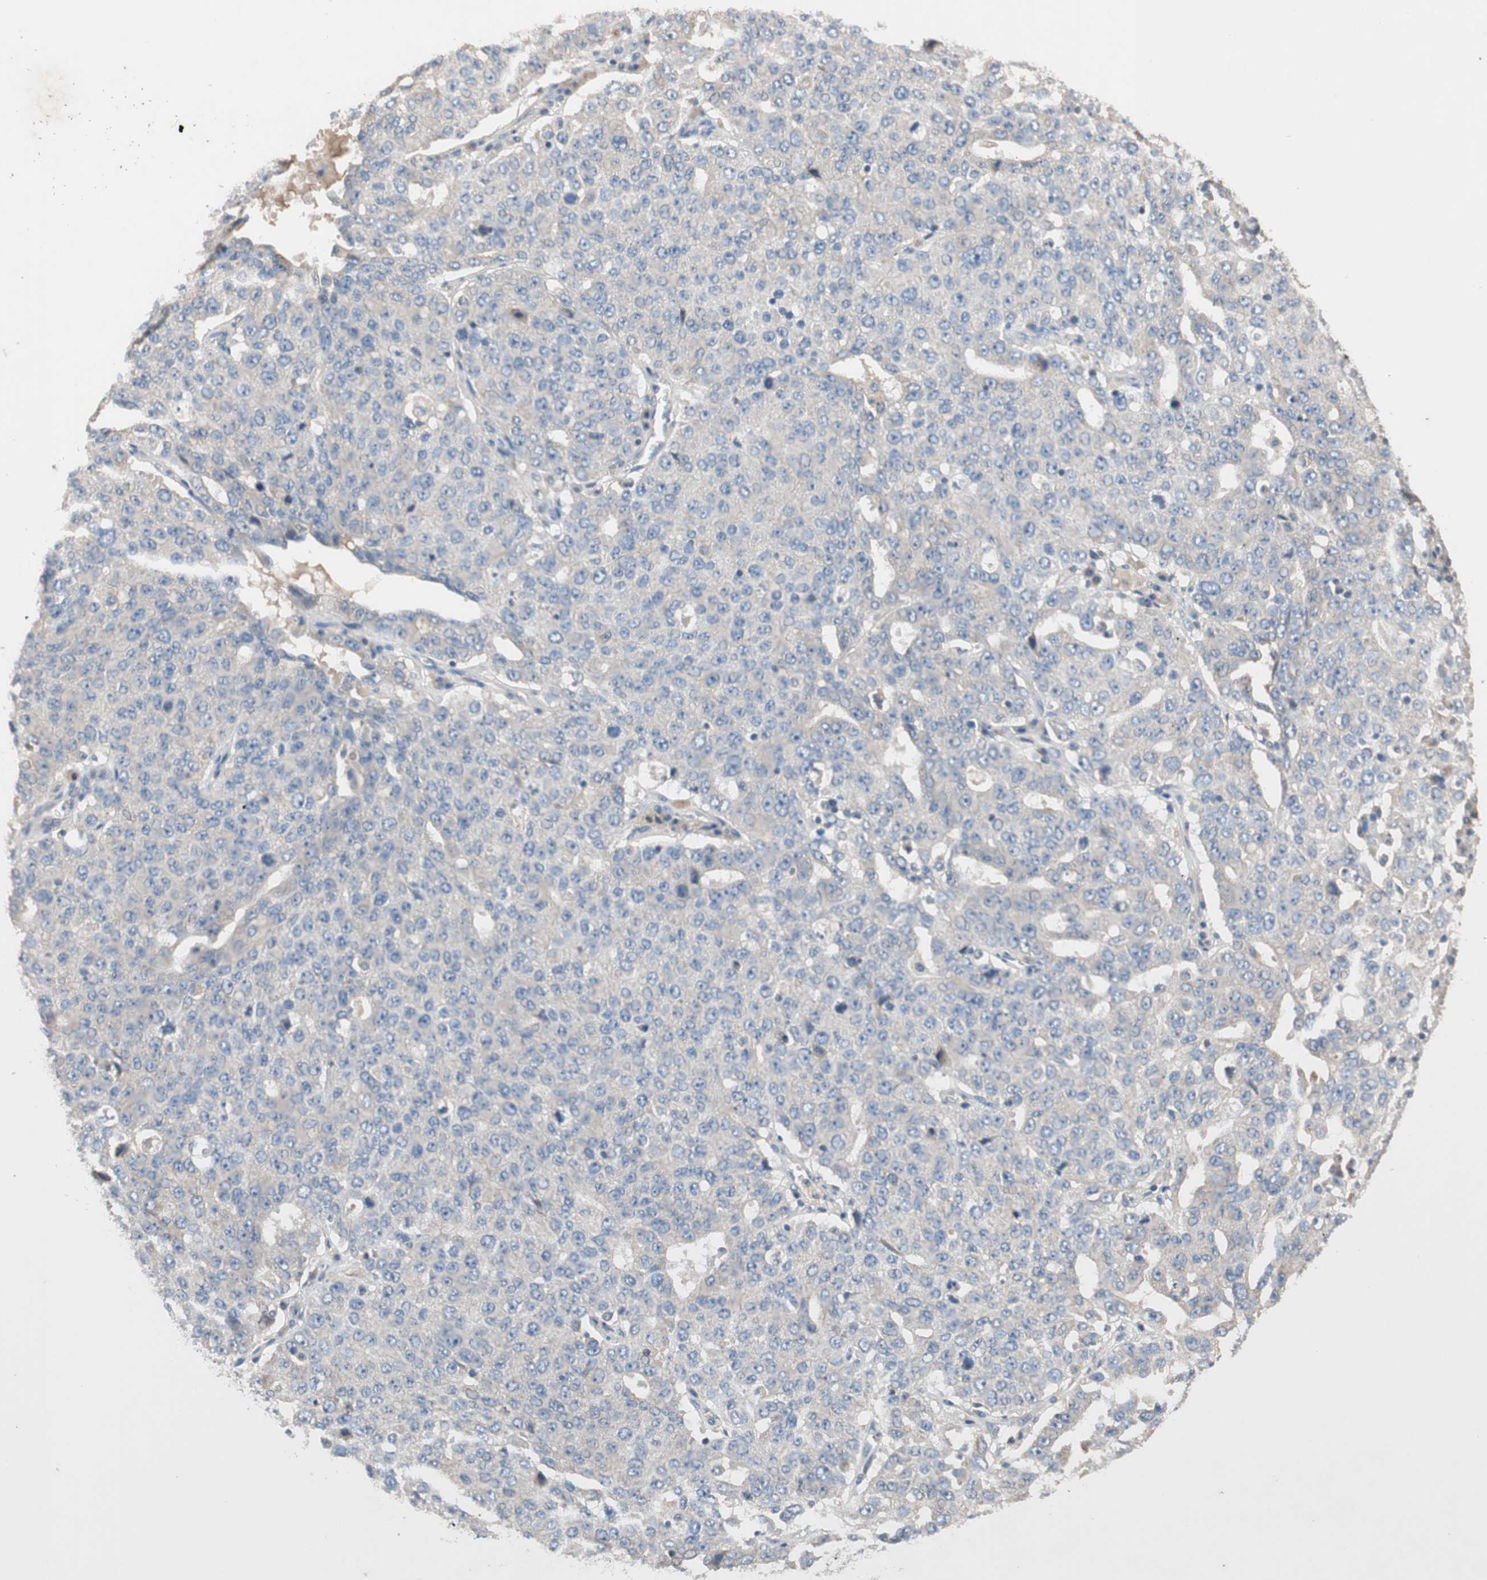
{"staining": {"intensity": "weak", "quantity": "<25%", "location": "cytoplasmic/membranous"}, "tissue": "ovarian cancer", "cell_type": "Tumor cells", "image_type": "cancer", "snomed": [{"axis": "morphology", "description": "Carcinoma, endometroid"}, {"axis": "topography", "description": "Ovary"}], "caption": "Photomicrograph shows no significant protein staining in tumor cells of ovarian cancer.", "gene": "ADAP1", "patient": {"sex": "female", "age": 62}}